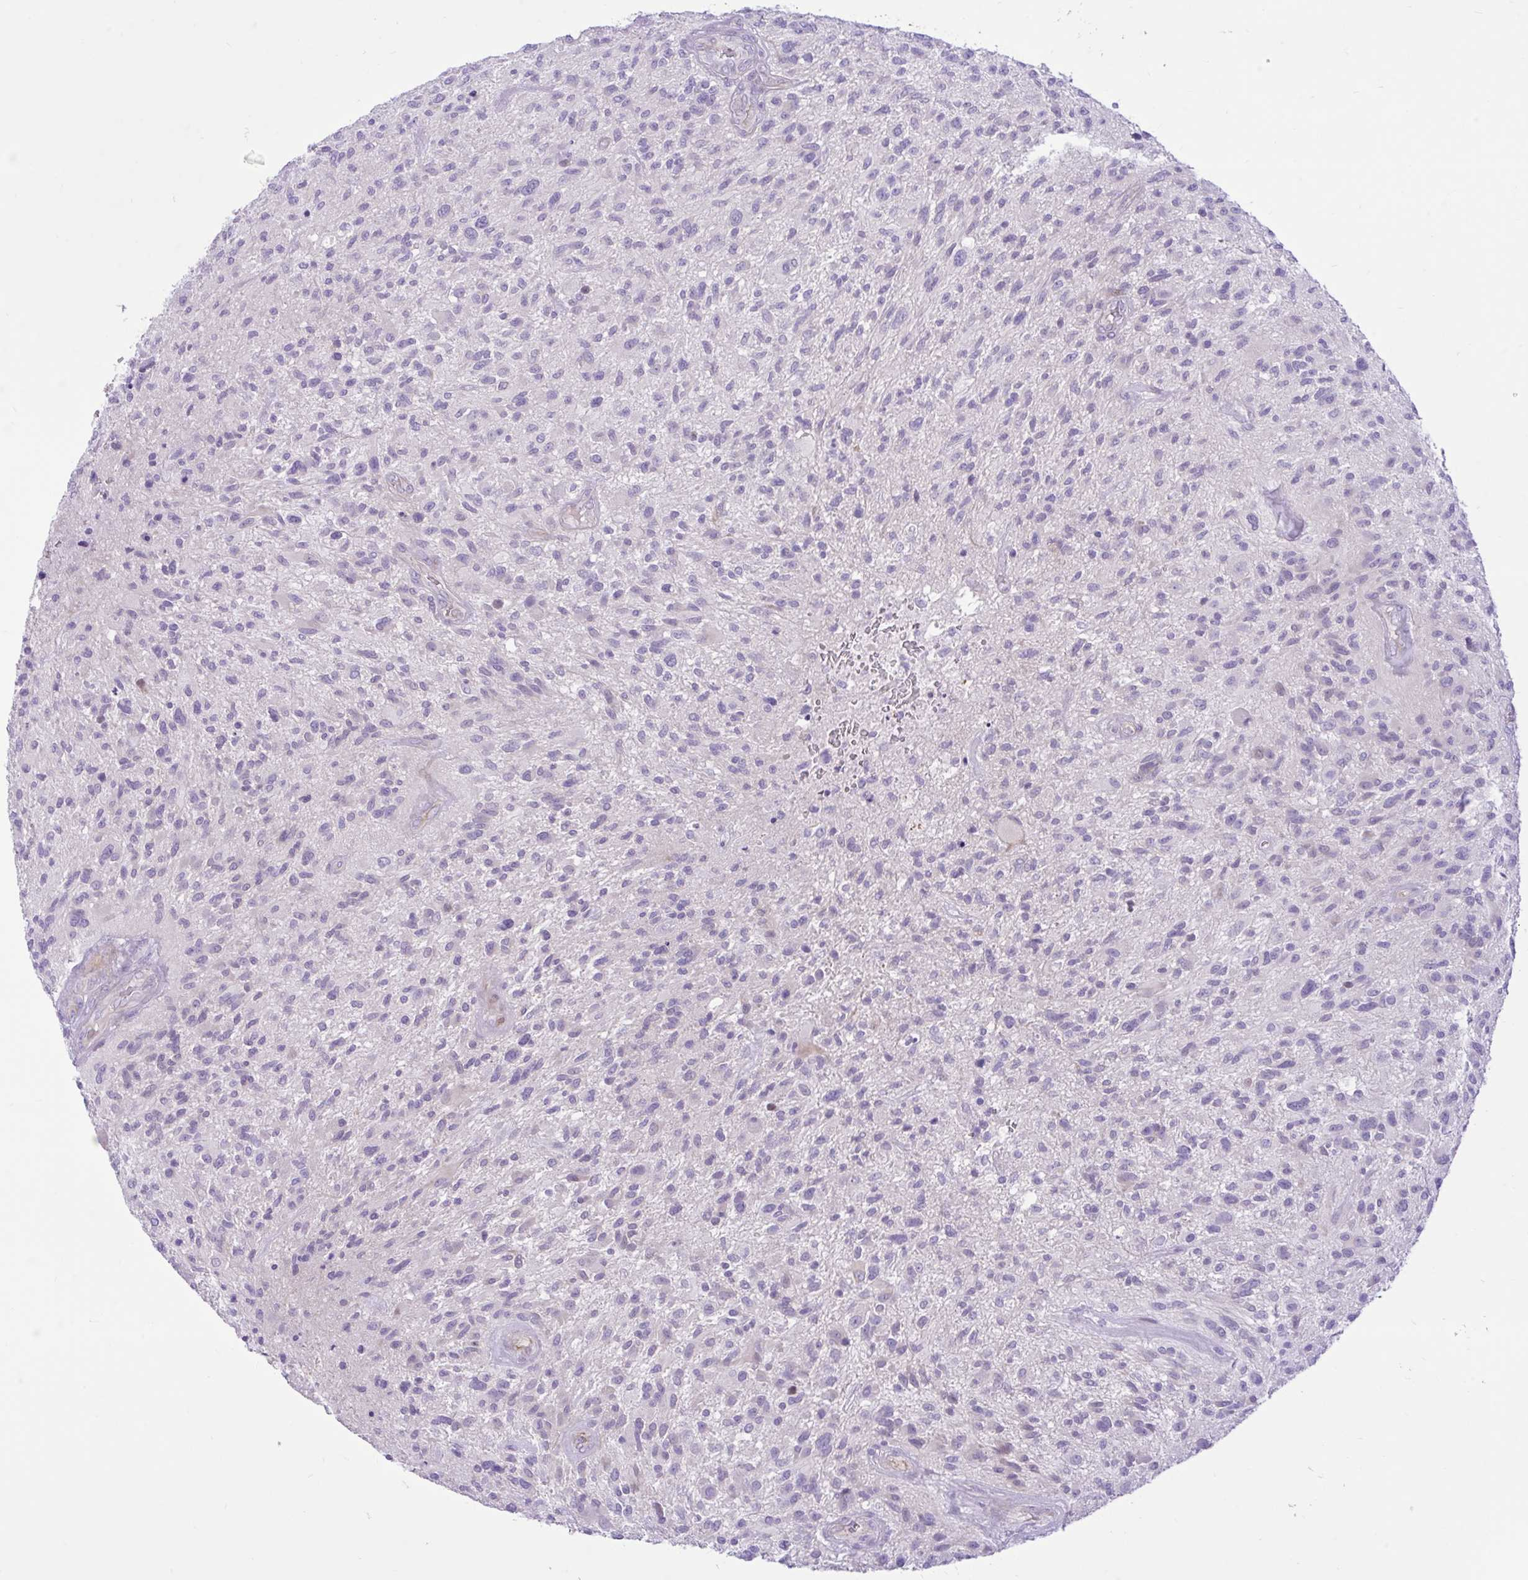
{"staining": {"intensity": "negative", "quantity": "none", "location": "none"}, "tissue": "glioma", "cell_type": "Tumor cells", "image_type": "cancer", "snomed": [{"axis": "morphology", "description": "Glioma, malignant, High grade"}, {"axis": "topography", "description": "Brain"}], "caption": "The photomicrograph demonstrates no staining of tumor cells in high-grade glioma (malignant).", "gene": "ZNF101", "patient": {"sex": "male", "age": 47}}